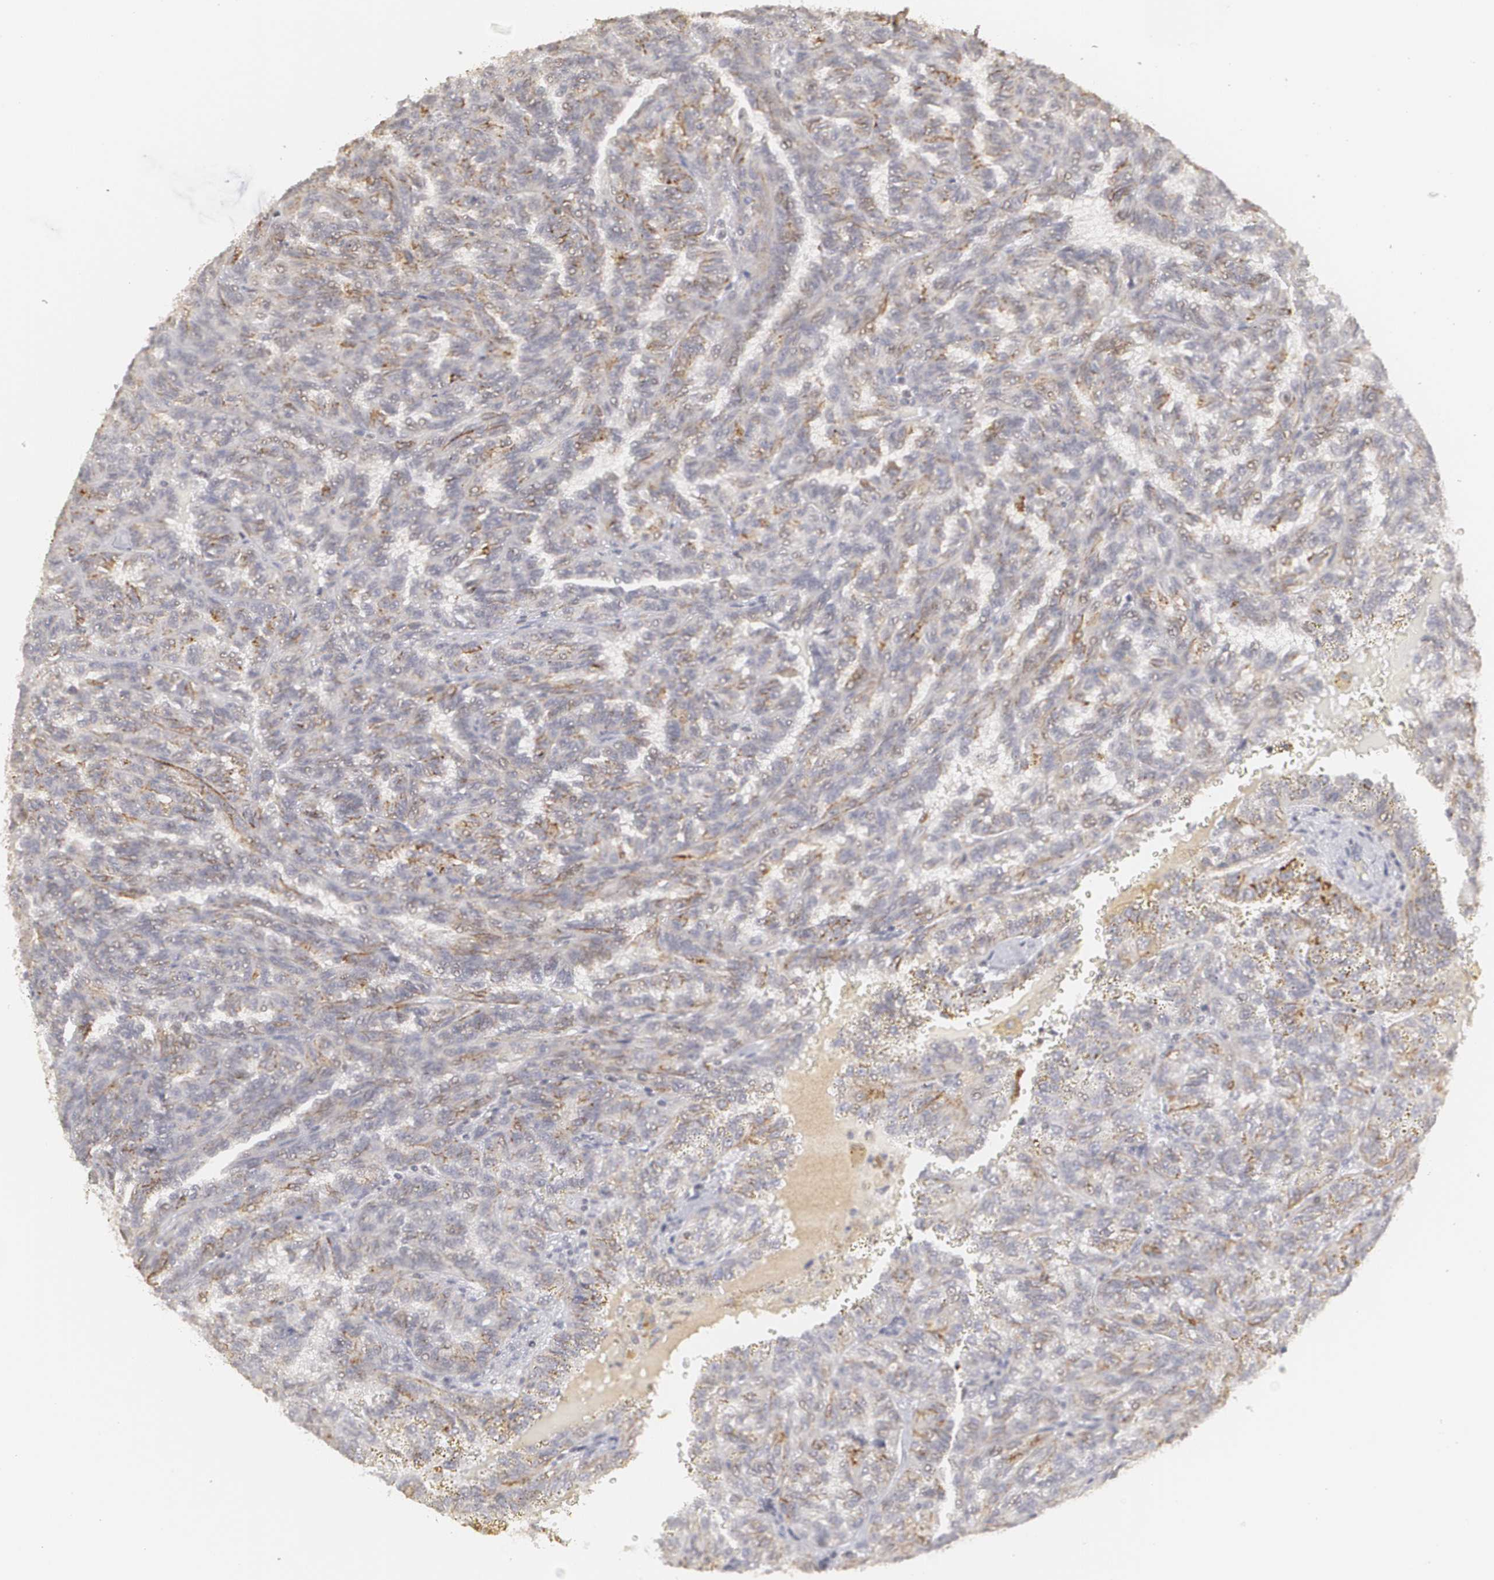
{"staining": {"intensity": "weak", "quantity": "<25%", "location": "cytoplasmic/membranous"}, "tissue": "renal cancer", "cell_type": "Tumor cells", "image_type": "cancer", "snomed": [{"axis": "morphology", "description": "Inflammation, NOS"}, {"axis": "morphology", "description": "Adenocarcinoma, NOS"}, {"axis": "topography", "description": "Kidney"}], "caption": "Adenocarcinoma (renal) was stained to show a protein in brown. There is no significant expression in tumor cells. Nuclei are stained in blue.", "gene": "CLDN2", "patient": {"sex": "male", "age": 68}}